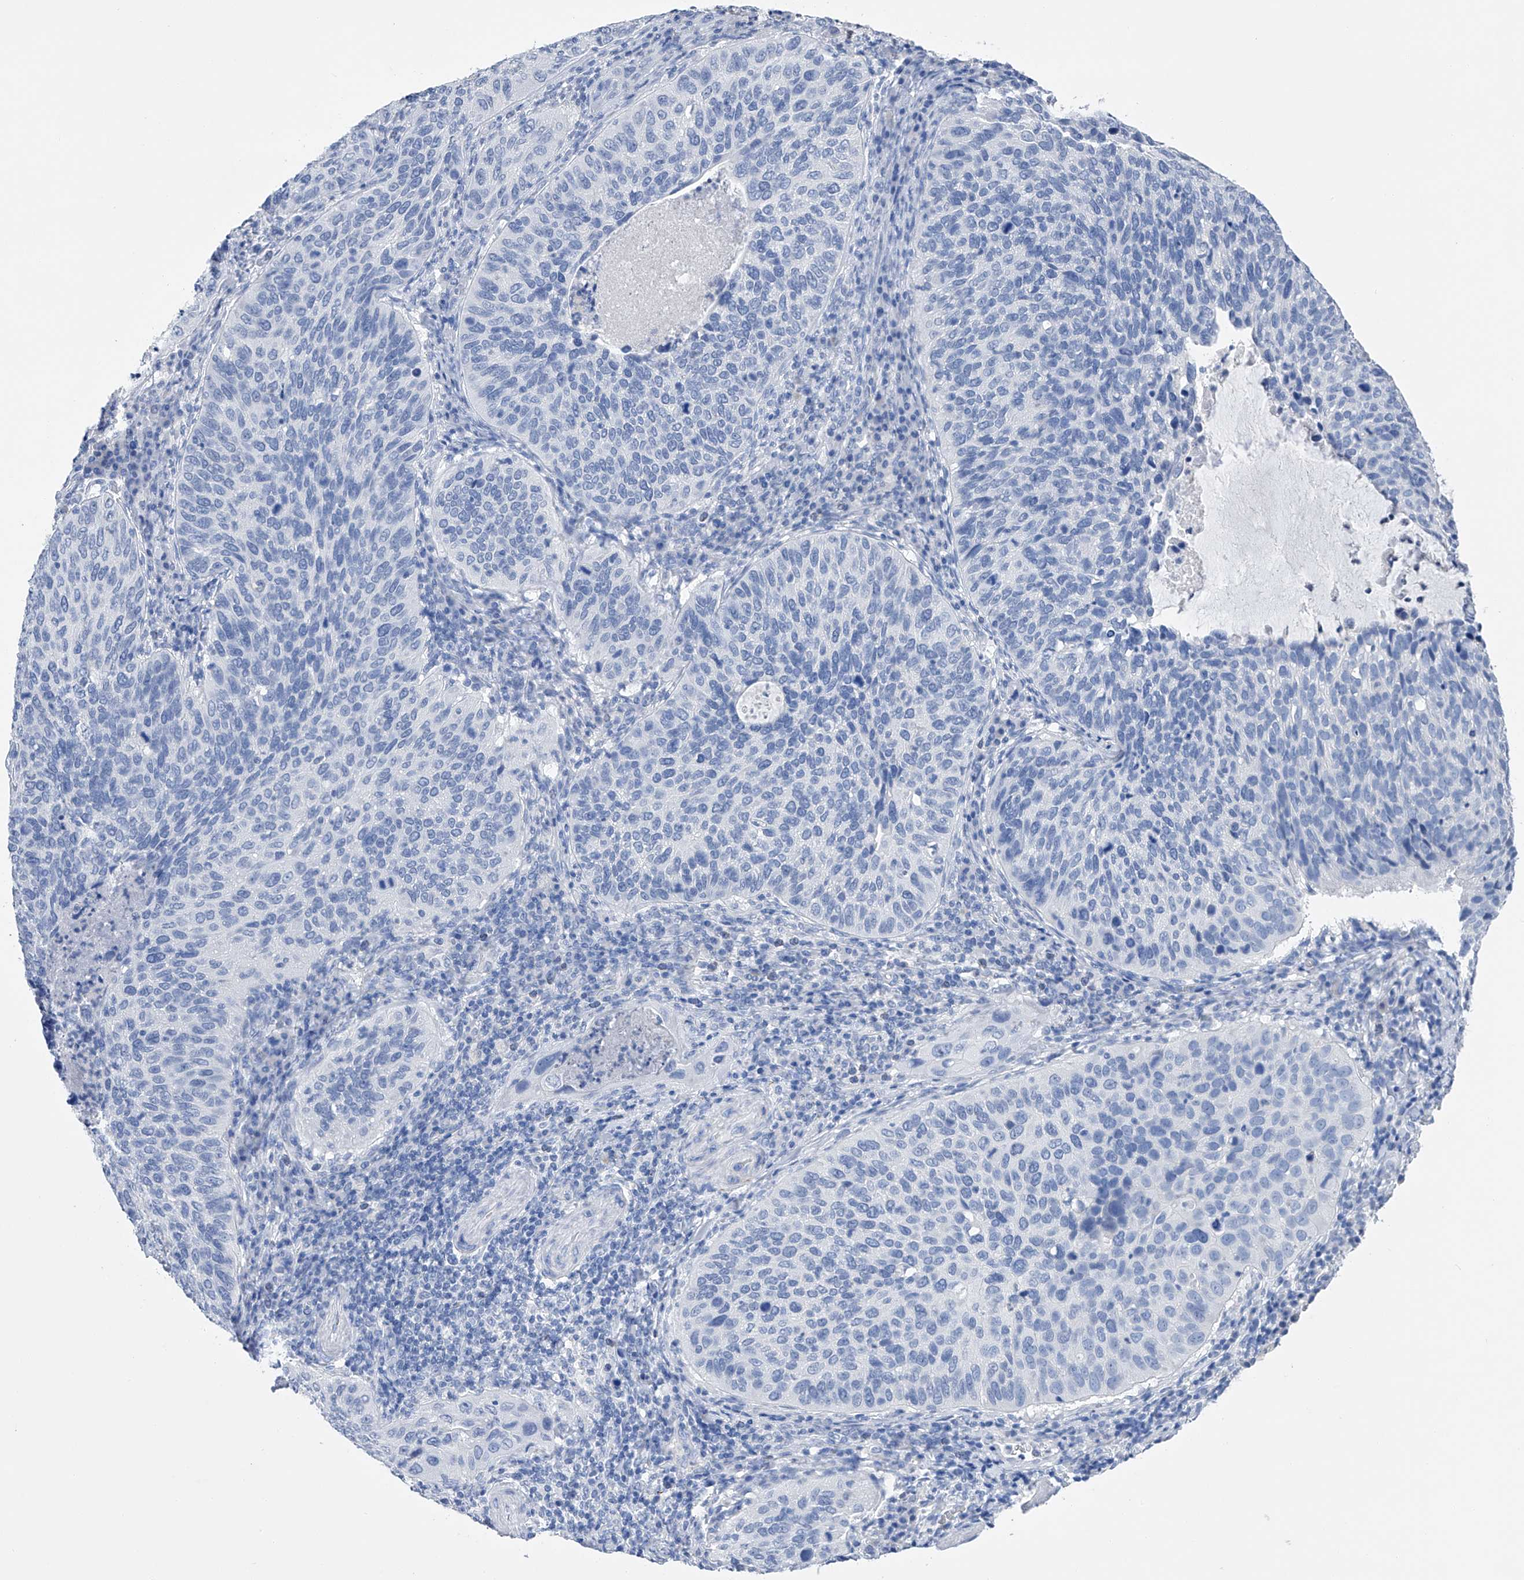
{"staining": {"intensity": "negative", "quantity": "none", "location": "none"}, "tissue": "cervical cancer", "cell_type": "Tumor cells", "image_type": "cancer", "snomed": [{"axis": "morphology", "description": "Squamous cell carcinoma, NOS"}, {"axis": "topography", "description": "Cervix"}], "caption": "The immunohistochemistry photomicrograph has no significant positivity in tumor cells of squamous cell carcinoma (cervical) tissue.", "gene": "ADRA1A", "patient": {"sex": "female", "age": 38}}